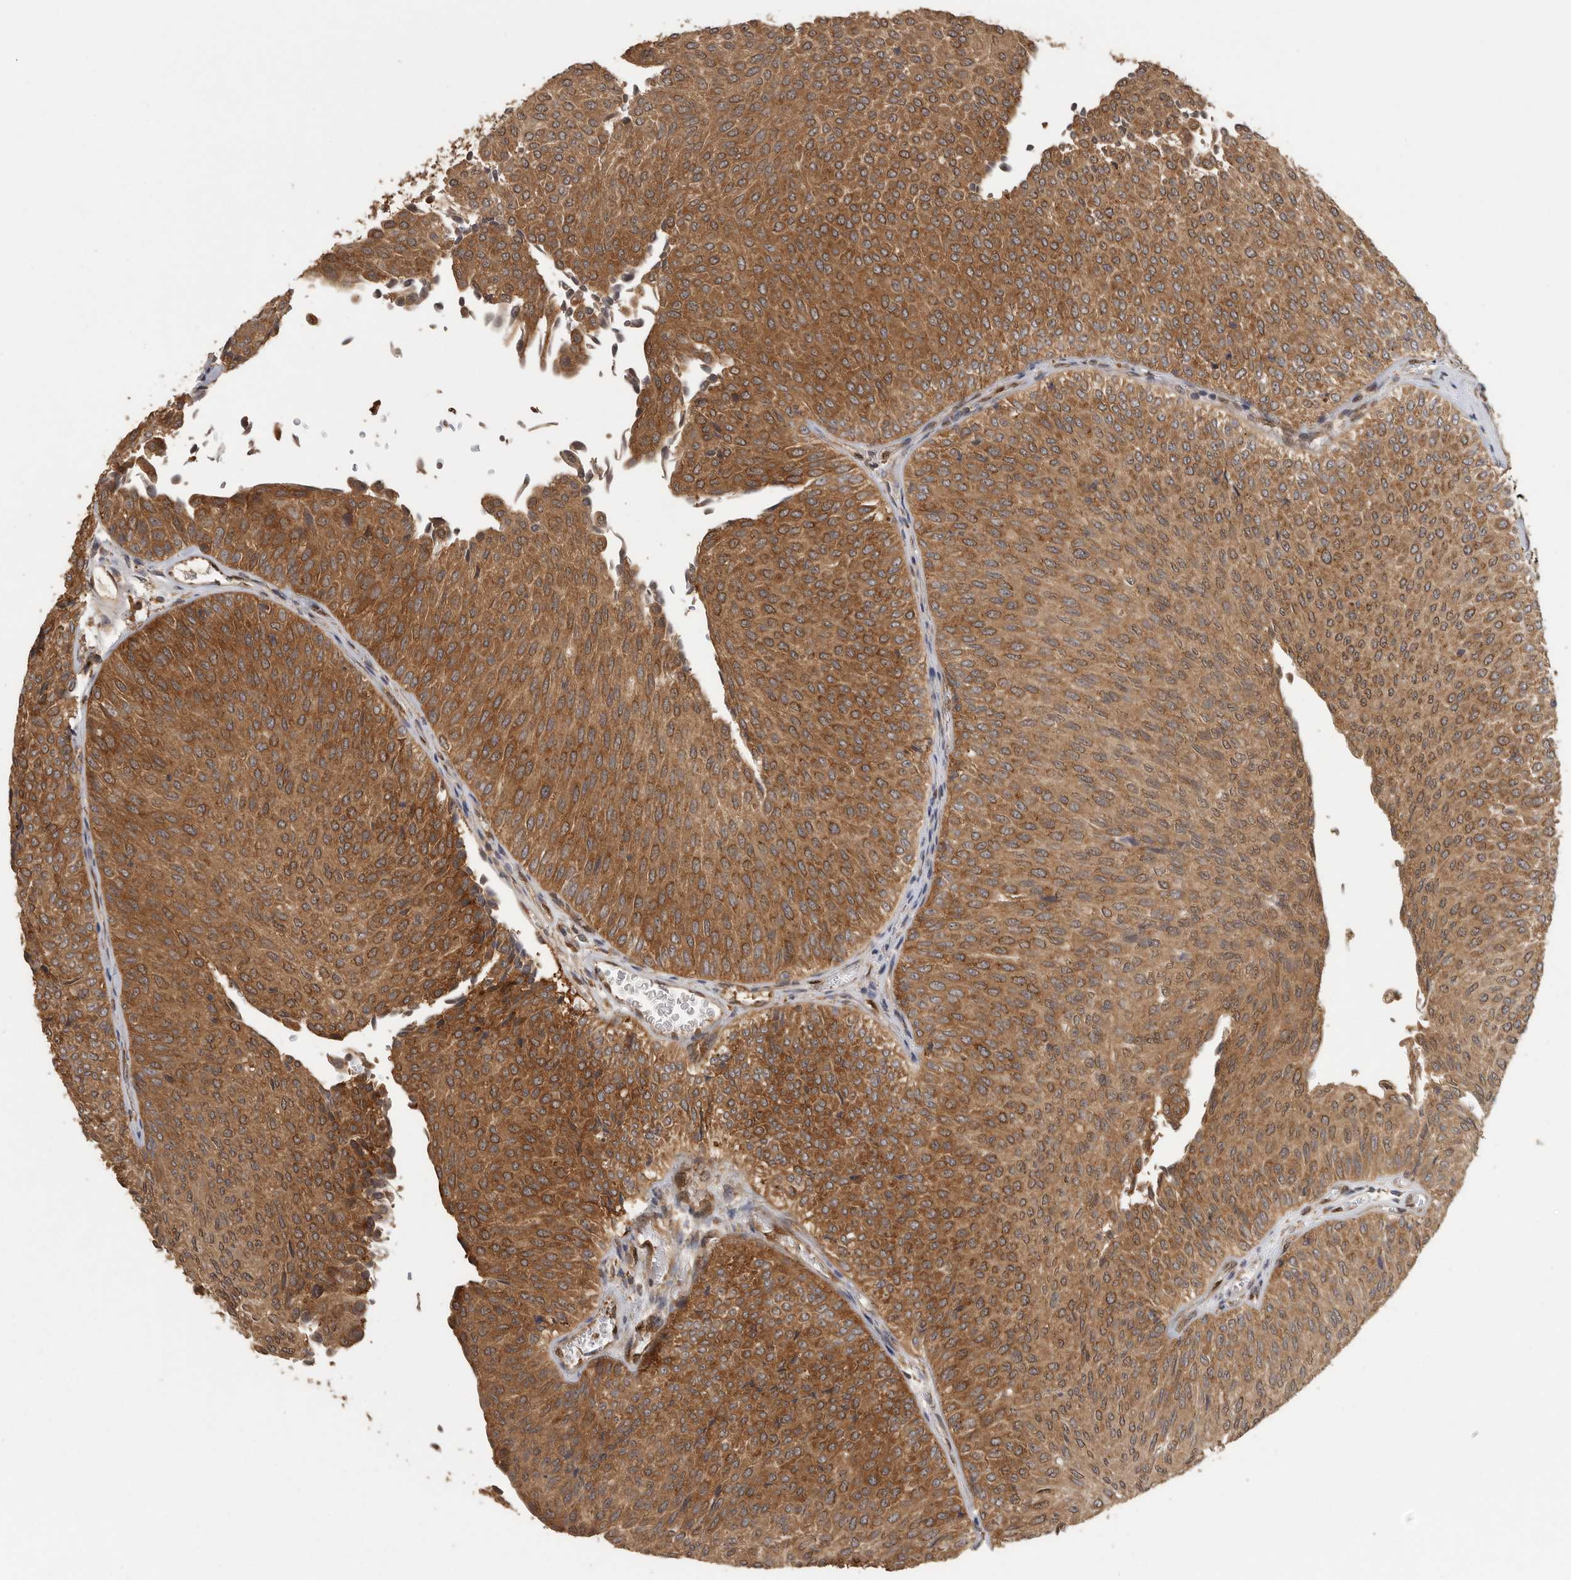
{"staining": {"intensity": "strong", "quantity": ">75%", "location": "cytoplasmic/membranous"}, "tissue": "urothelial cancer", "cell_type": "Tumor cells", "image_type": "cancer", "snomed": [{"axis": "morphology", "description": "Urothelial carcinoma, Low grade"}, {"axis": "topography", "description": "Urinary bladder"}], "caption": "A photomicrograph of low-grade urothelial carcinoma stained for a protein reveals strong cytoplasmic/membranous brown staining in tumor cells. The staining was performed using DAB, with brown indicating positive protein expression. Nuclei are stained blue with hematoxylin.", "gene": "CCT8", "patient": {"sex": "male", "age": 78}}